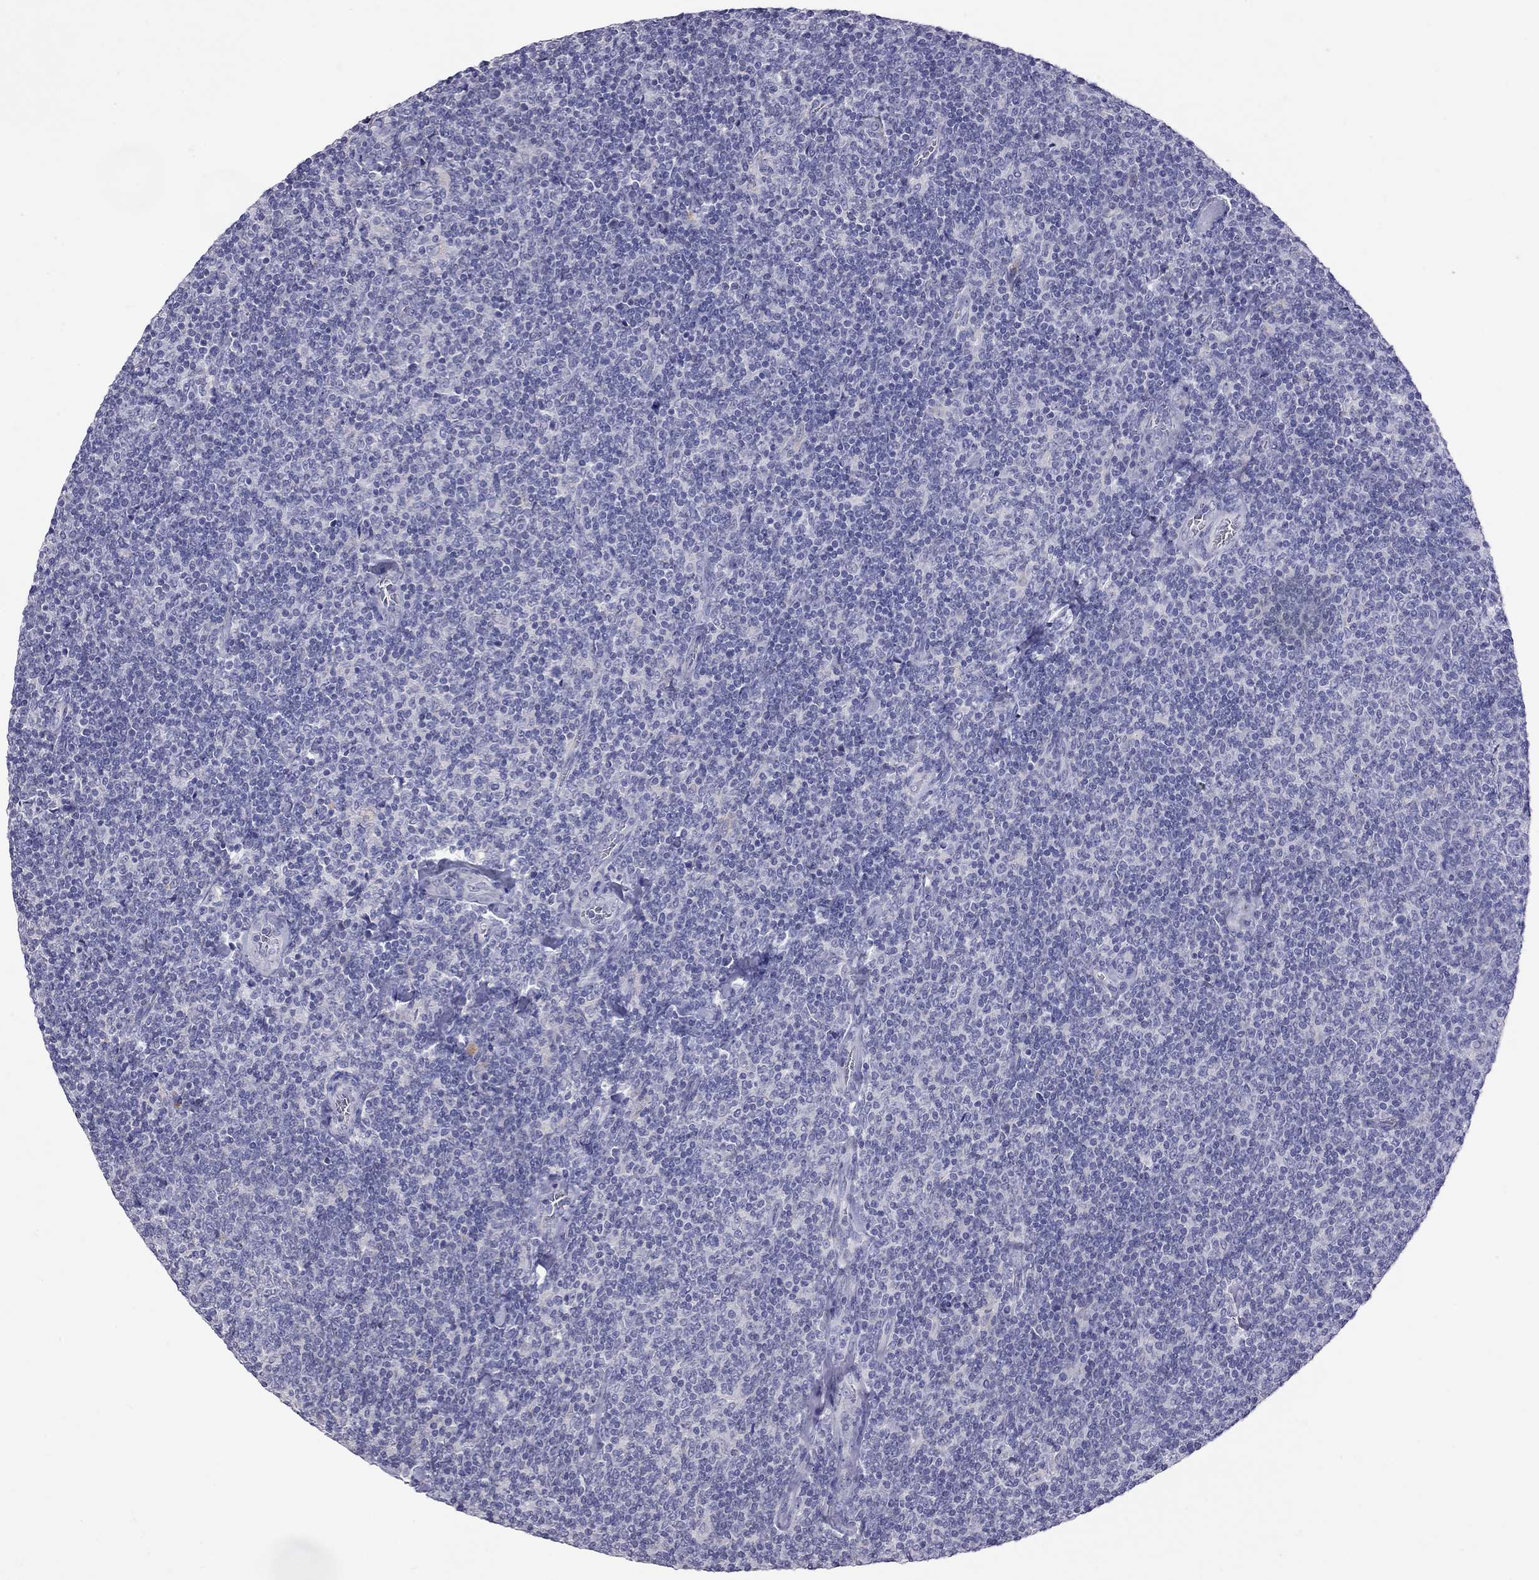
{"staining": {"intensity": "negative", "quantity": "none", "location": "none"}, "tissue": "lymphoma", "cell_type": "Tumor cells", "image_type": "cancer", "snomed": [{"axis": "morphology", "description": "Malignant lymphoma, non-Hodgkin's type, Low grade"}, {"axis": "topography", "description": "Lymph node"}], "caption": "Tumor cells are negative for protein expression in human lymphoma.", "gene": "MUC16", "patient": {"sex": "male", "age": 52}}